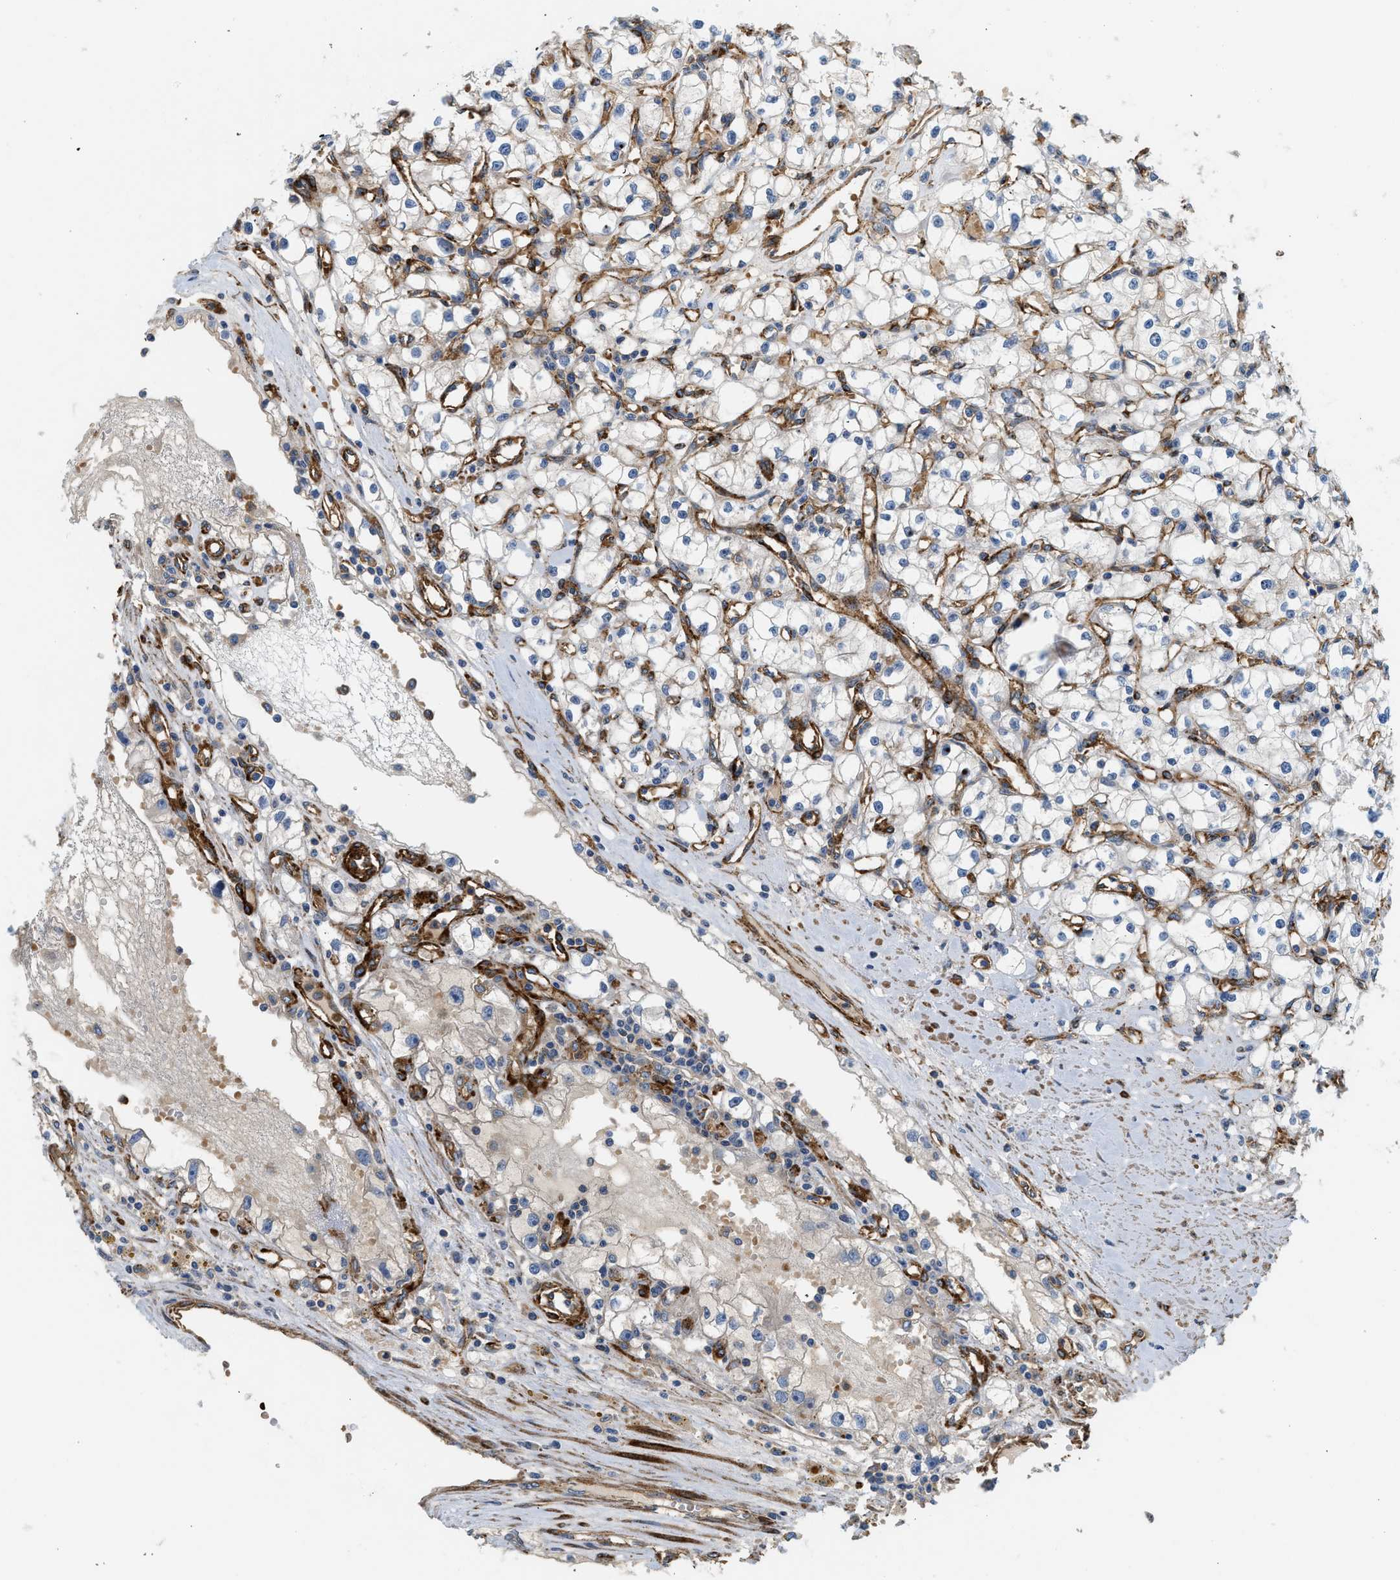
{"staining": {"intensity": "negative", "quantity": "none", "location": "none"}, "tissue": "renal cancer", "cell_type": "Tumor cells", "image_type": "cancer", "snomed": [{"axis": "morphology", "description": "Adenocarcinoma, NOS"}, {"axis": "topography", "description": "Kidney"}], "caption": "There is no significant expression in tumor cells of renal adenocarcinoma.", "gene": "HIP1", "patient": {"sex": "male", "age": 56}}